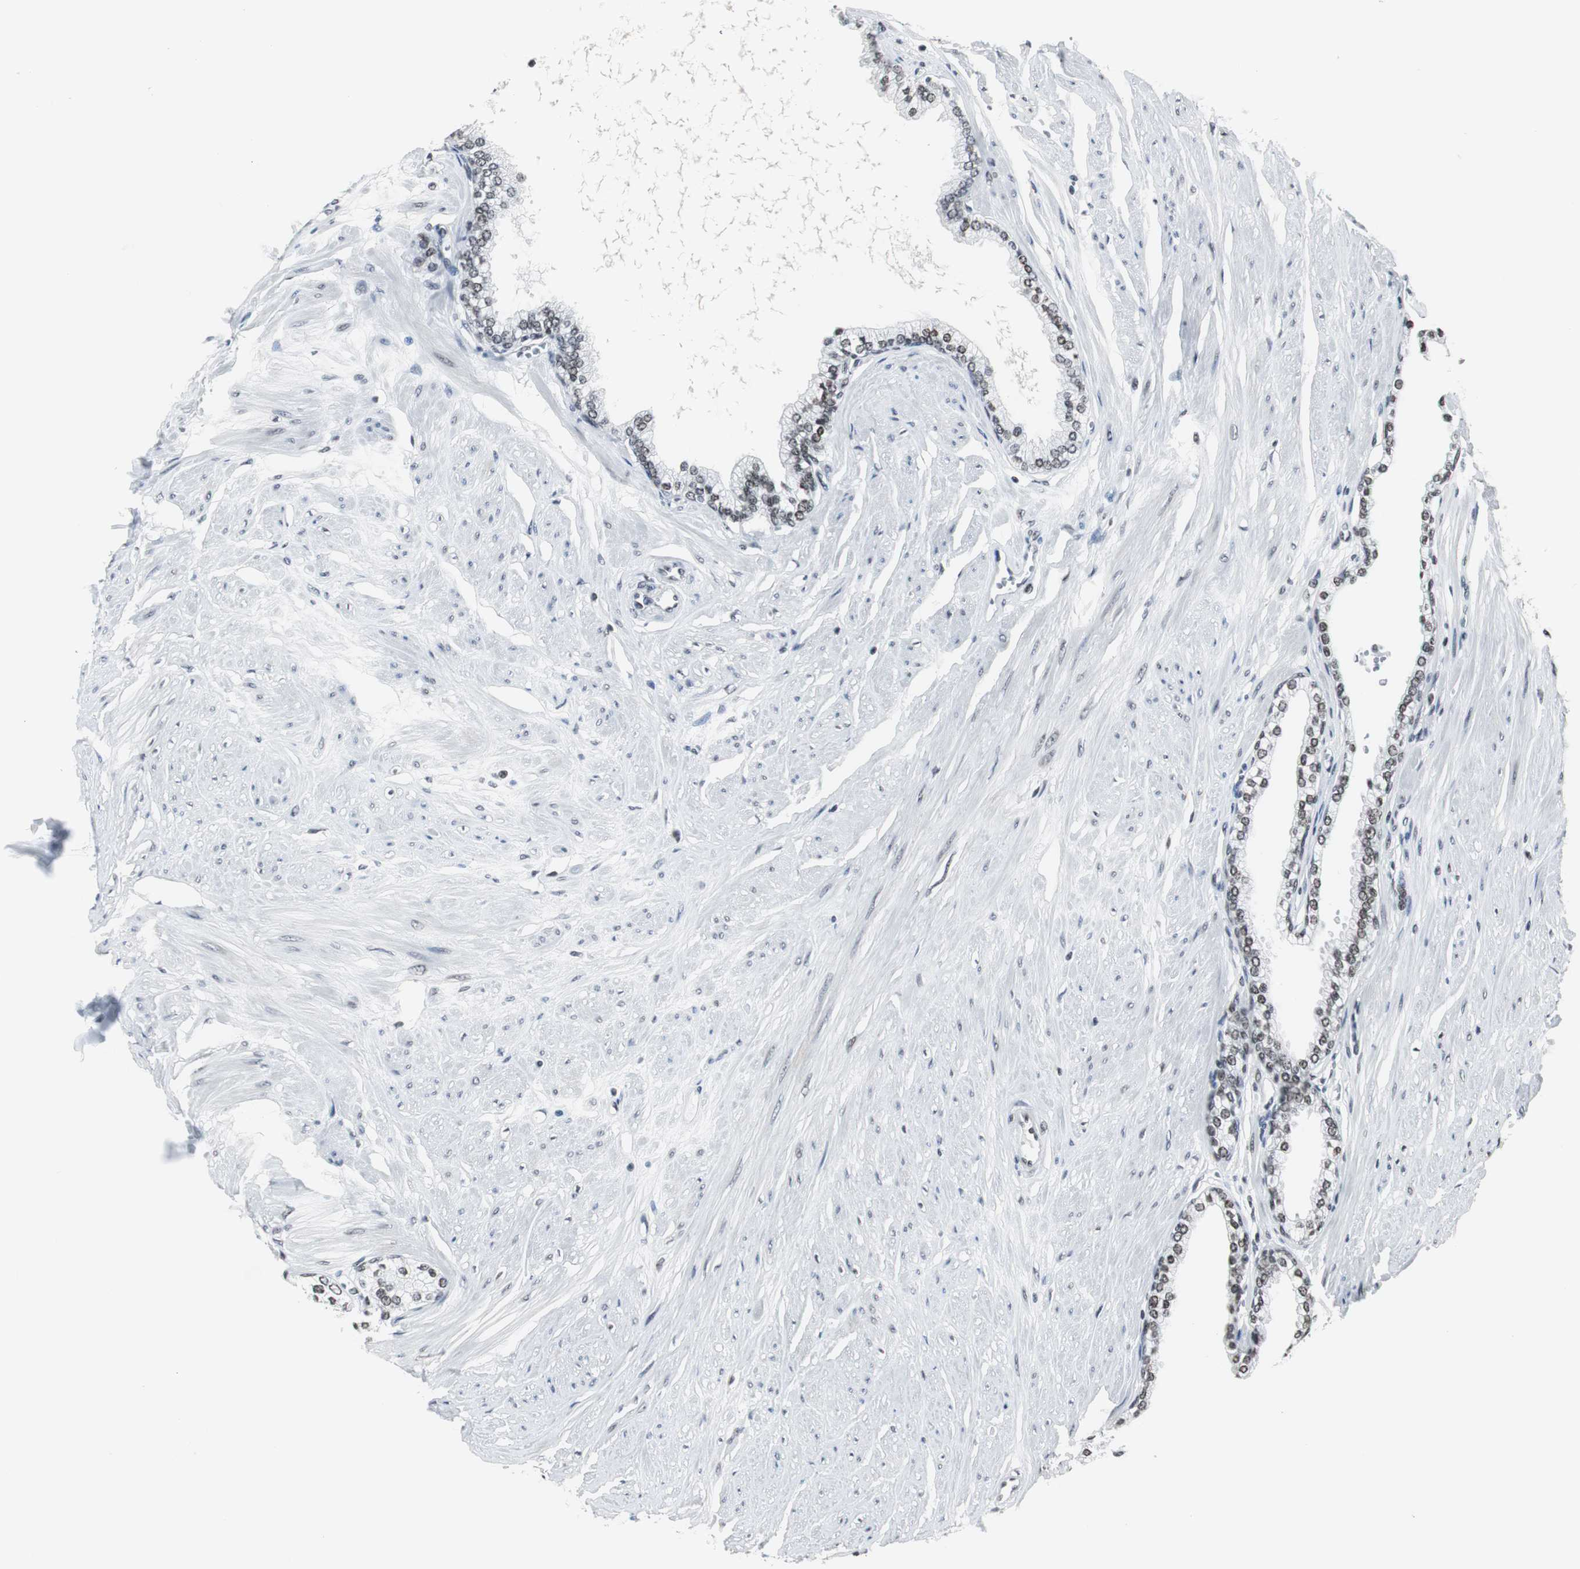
{"staining": {"intensity": "moderate", "quantity": ">75%", "location": "nuclear"}, "tissue": "prostate", "cell_type": "Glandular cells", "image_type": "normal", "snomed": [{"axis": "morphology", "description": "Normal tissue, NOS"}, {"axis": "topography", "description": "Prostate"}], "caption": "DAB immunohistochemical staining of benign prostate exhibits moderate nuclear protein expression in approximately >75% of glandular cells.", "gene": "XRCC1", "patient": {"sex": "male", "age": 64}}